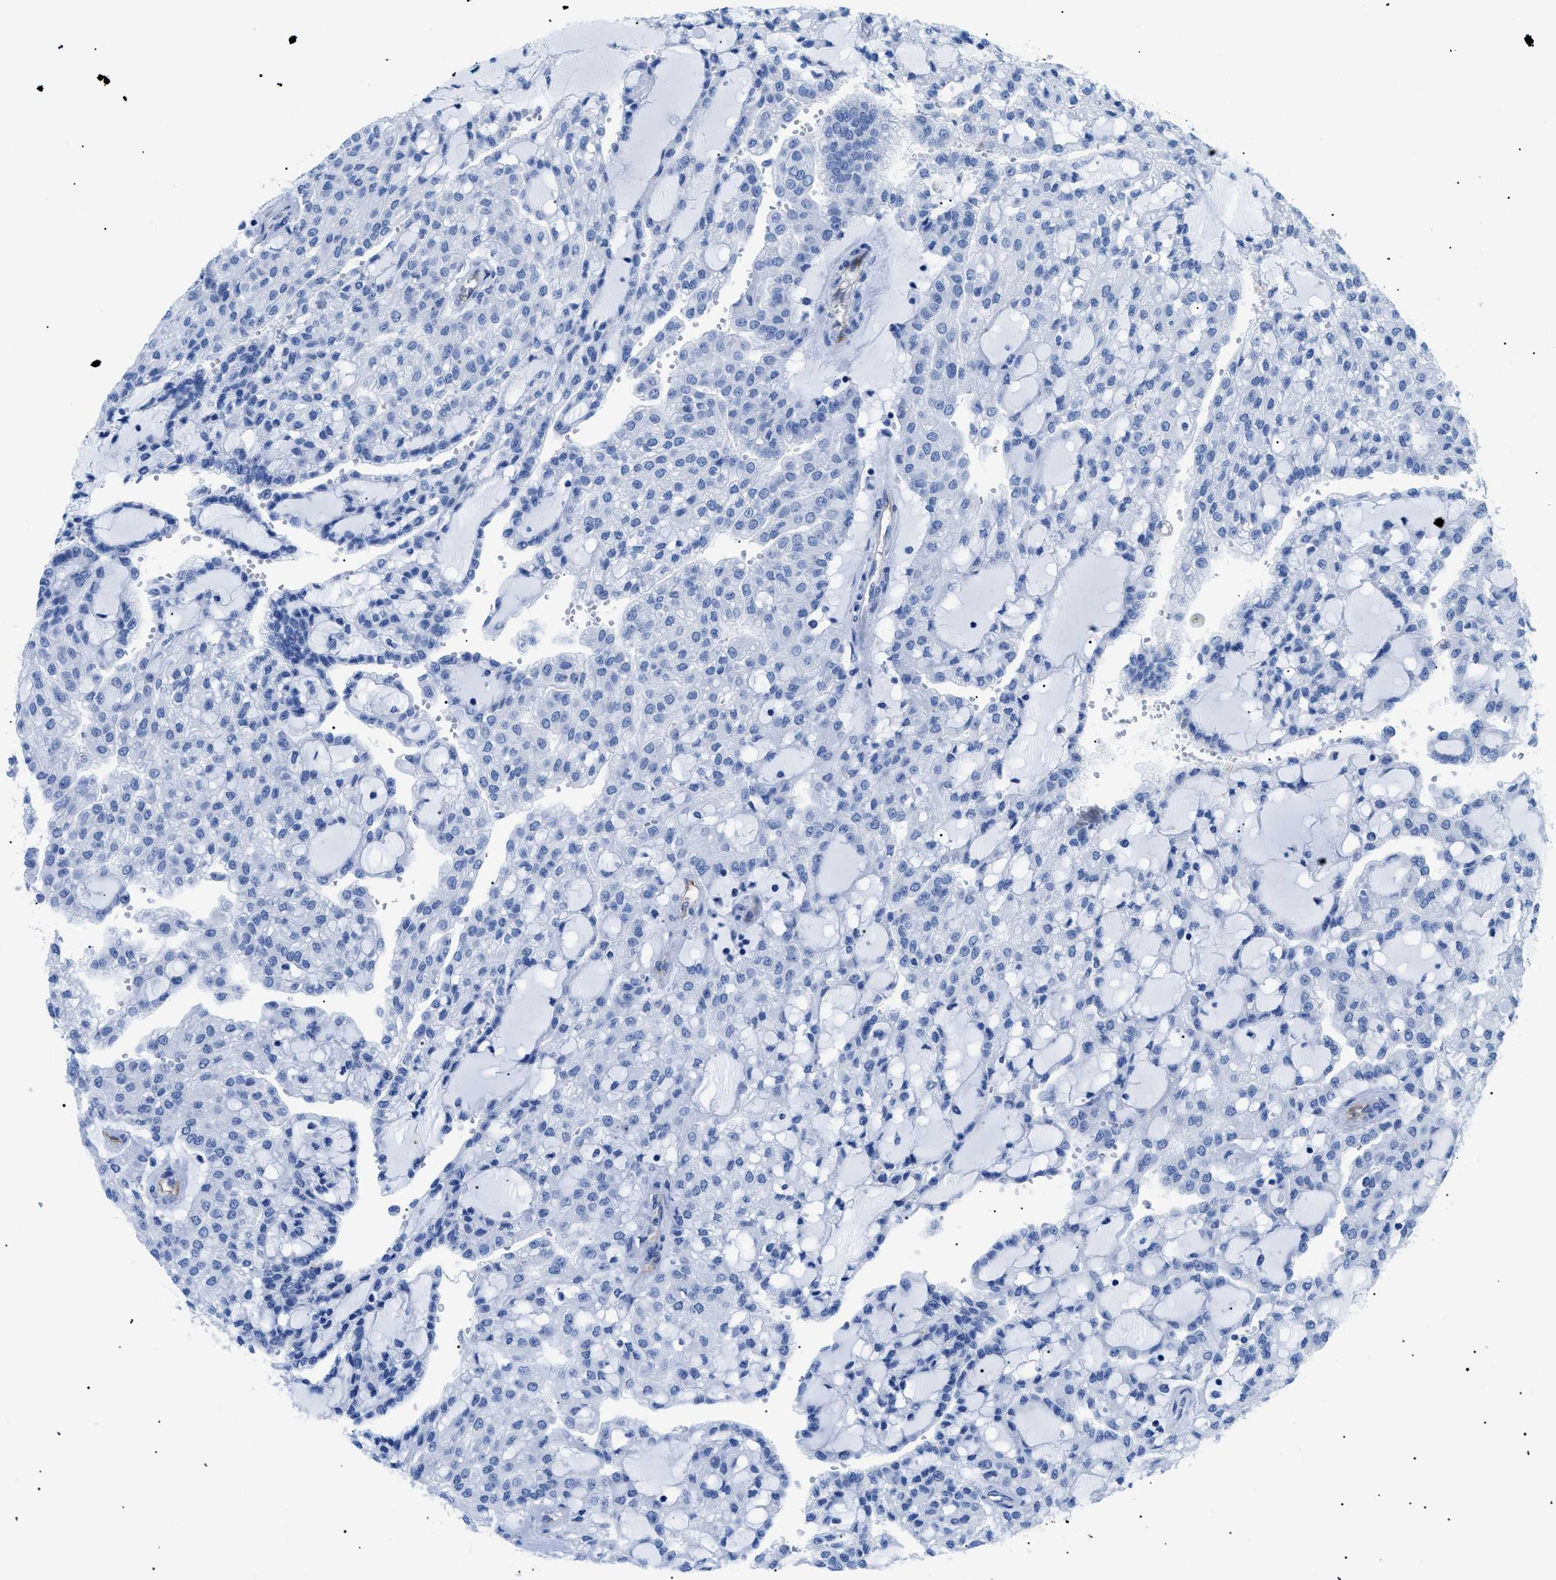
{"staining": {"intensity": "negative", "quantity": "none", "location": "none"}, "tissue": "renal cancer", "cell_type": "Tumor cells", "image_type": "cancer", "snomed": [{"axis": "morphology", "description": "Adenocarcinoma, NOS"}, {"axis": "topography", "description": "Kidney"}], "caption": "IHC of human adenocarcinoma (renal) exhibits no positivity in tumor cells.", "gene": "PODXL", "patient": {"sex": "male", "age": 63}}